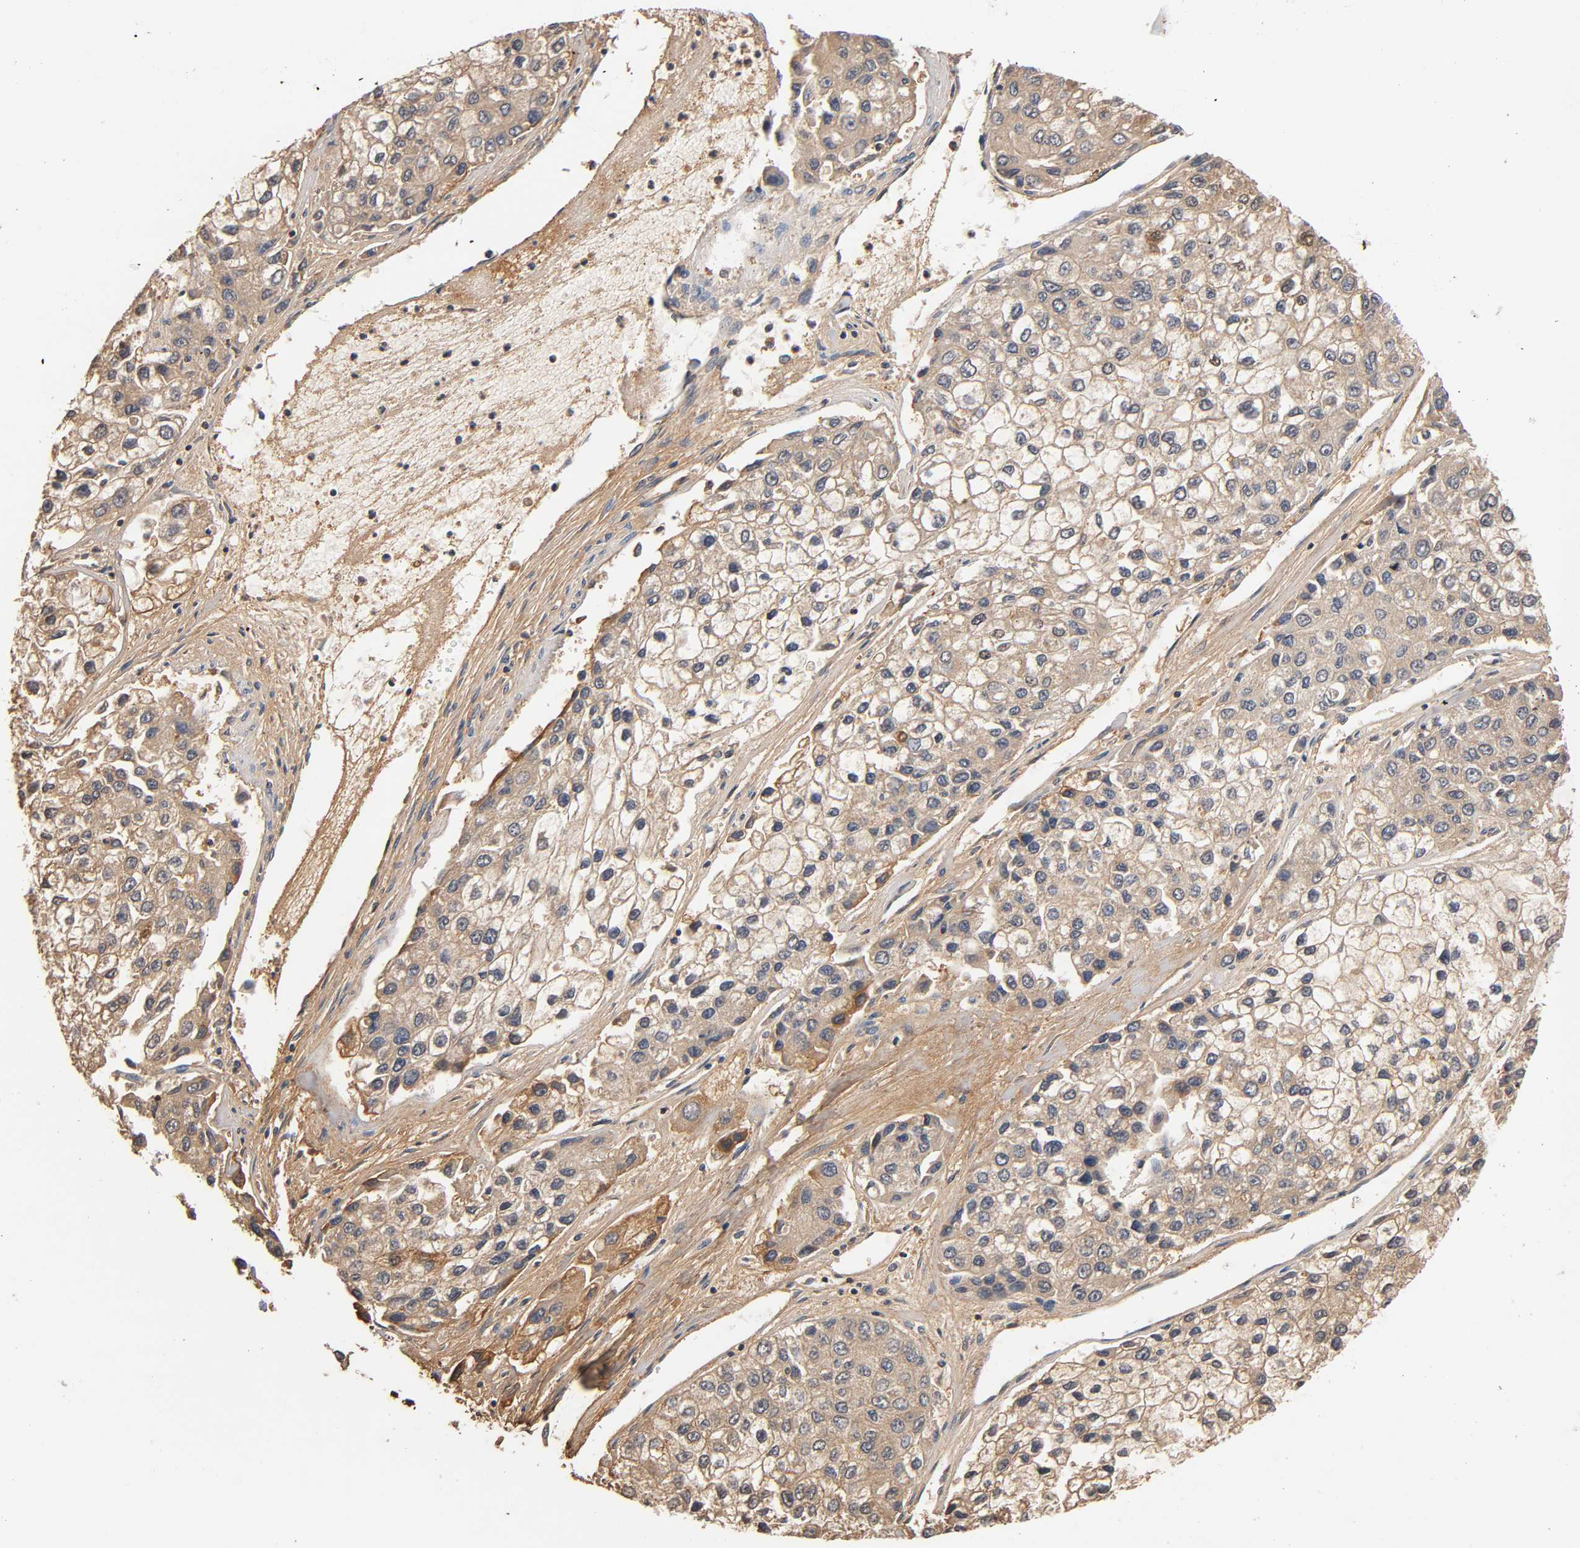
{"staining": {"intensity": "weak", "quantity": ">75%", "location": "cytoplasmic/membranous"}, "tissue": "liver cancer", "cell_type": "Tumor cells", "image_type": "cancer", "snomed": [{"axis": "morphology", "description": "Carcinoma, Hepatocellular, NOS"}, {"axis": "topography", "description": "Liver"}], "caption": "Brown immunohistochemical staining in human liver cancer exhibits weak cytoplasmic/membranous positivity in about >75% of tumor cells.", "gene": "ALDOA", "patient": {"sex": "female", "age": 66}}